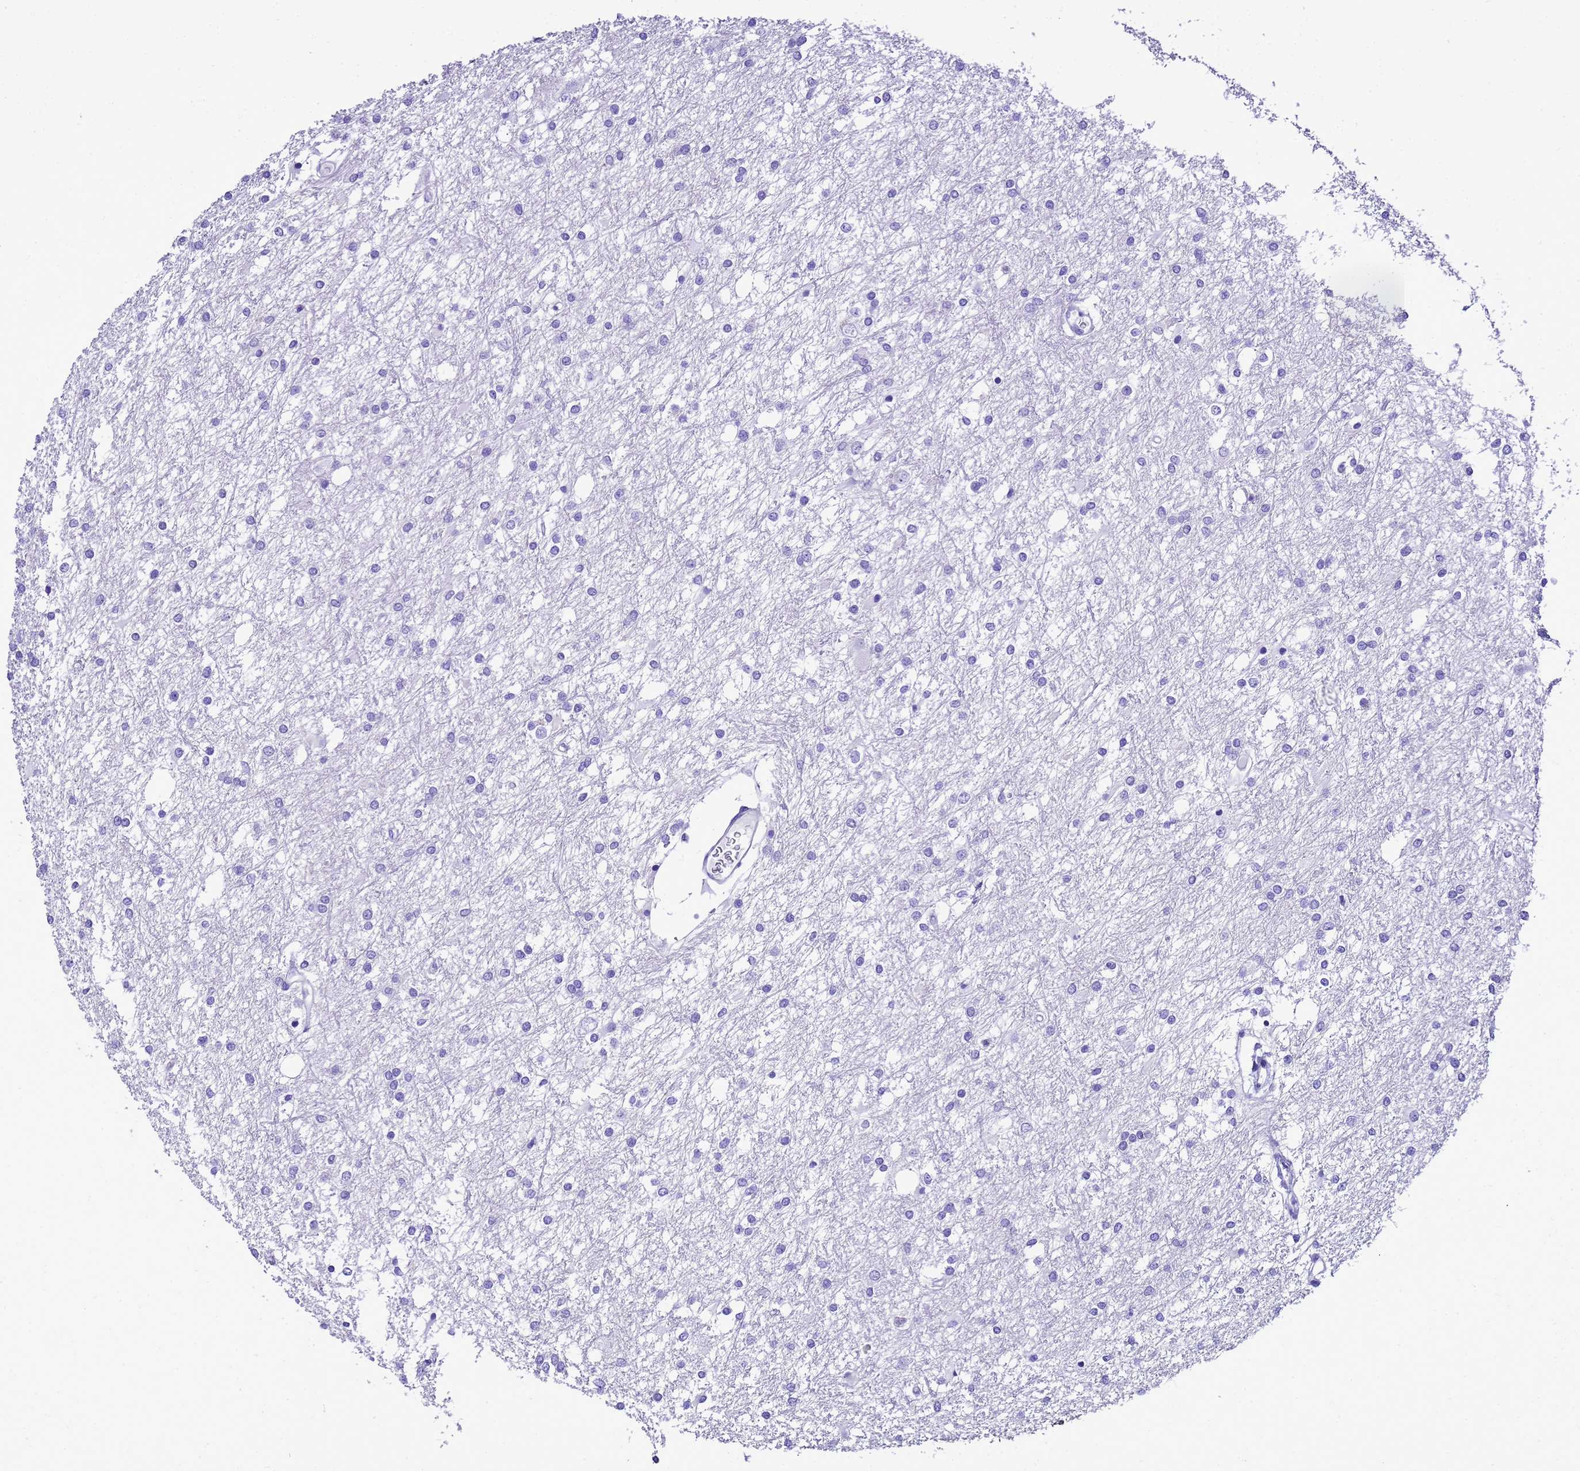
{"staining": {"intensity": "negative", "quantity": "none", "location": "none"}, "tissue": "glioma", "cell_type": "Tumor cells", "image_type": "cancer", "snomed": [{"axis": "morphology", "description": "Glioma, malignant, High grade"}, {"axis": "topography", "description": "Brain"}], "caption": "Glioma stained for a protein using immunohistochemistry displays no expression tumor cells.", "gene": "UGT2B10", "patient": {"sex": "female", "age": 50}}